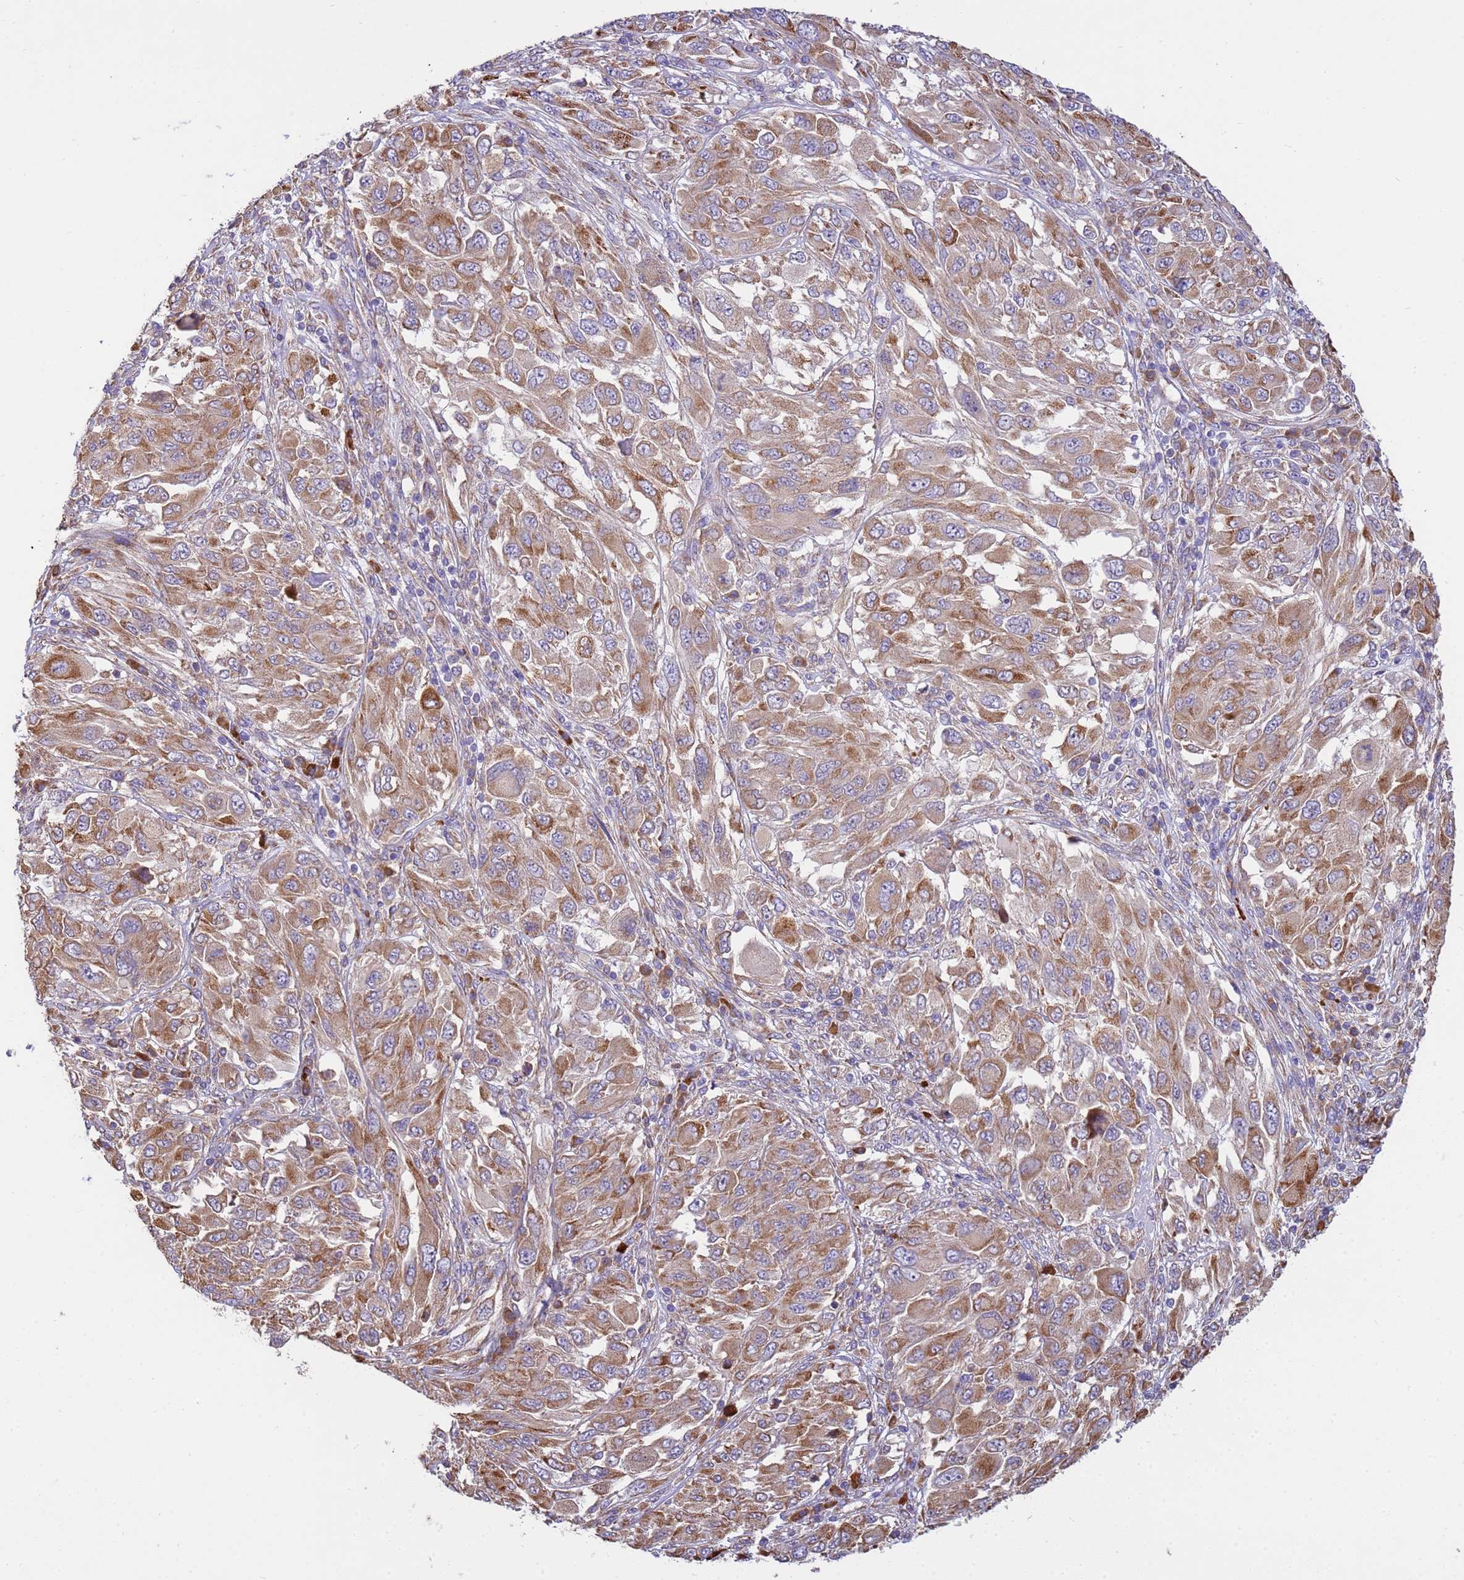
{"staining": {"intensity": "moderate", "quantity": ">75%", "location": "cytoplasmic/membranous"}, "tissue": "melanoma", "cell_type": "Tumor cells", "image_type": "cancer", "snomed": [{"axis": "morphology", "description": "Malignant melanoma, NOS"}, {"axis": "topography", "description": "Skin"}], "caption": "Melanoma tissue reveals moderate cytoplasmic/membranous staining in about >75% of tumor cells, visualized by immunohistochemistry.", "gene": "THAP5", "patient": {"sex": "female", "age": 91}}